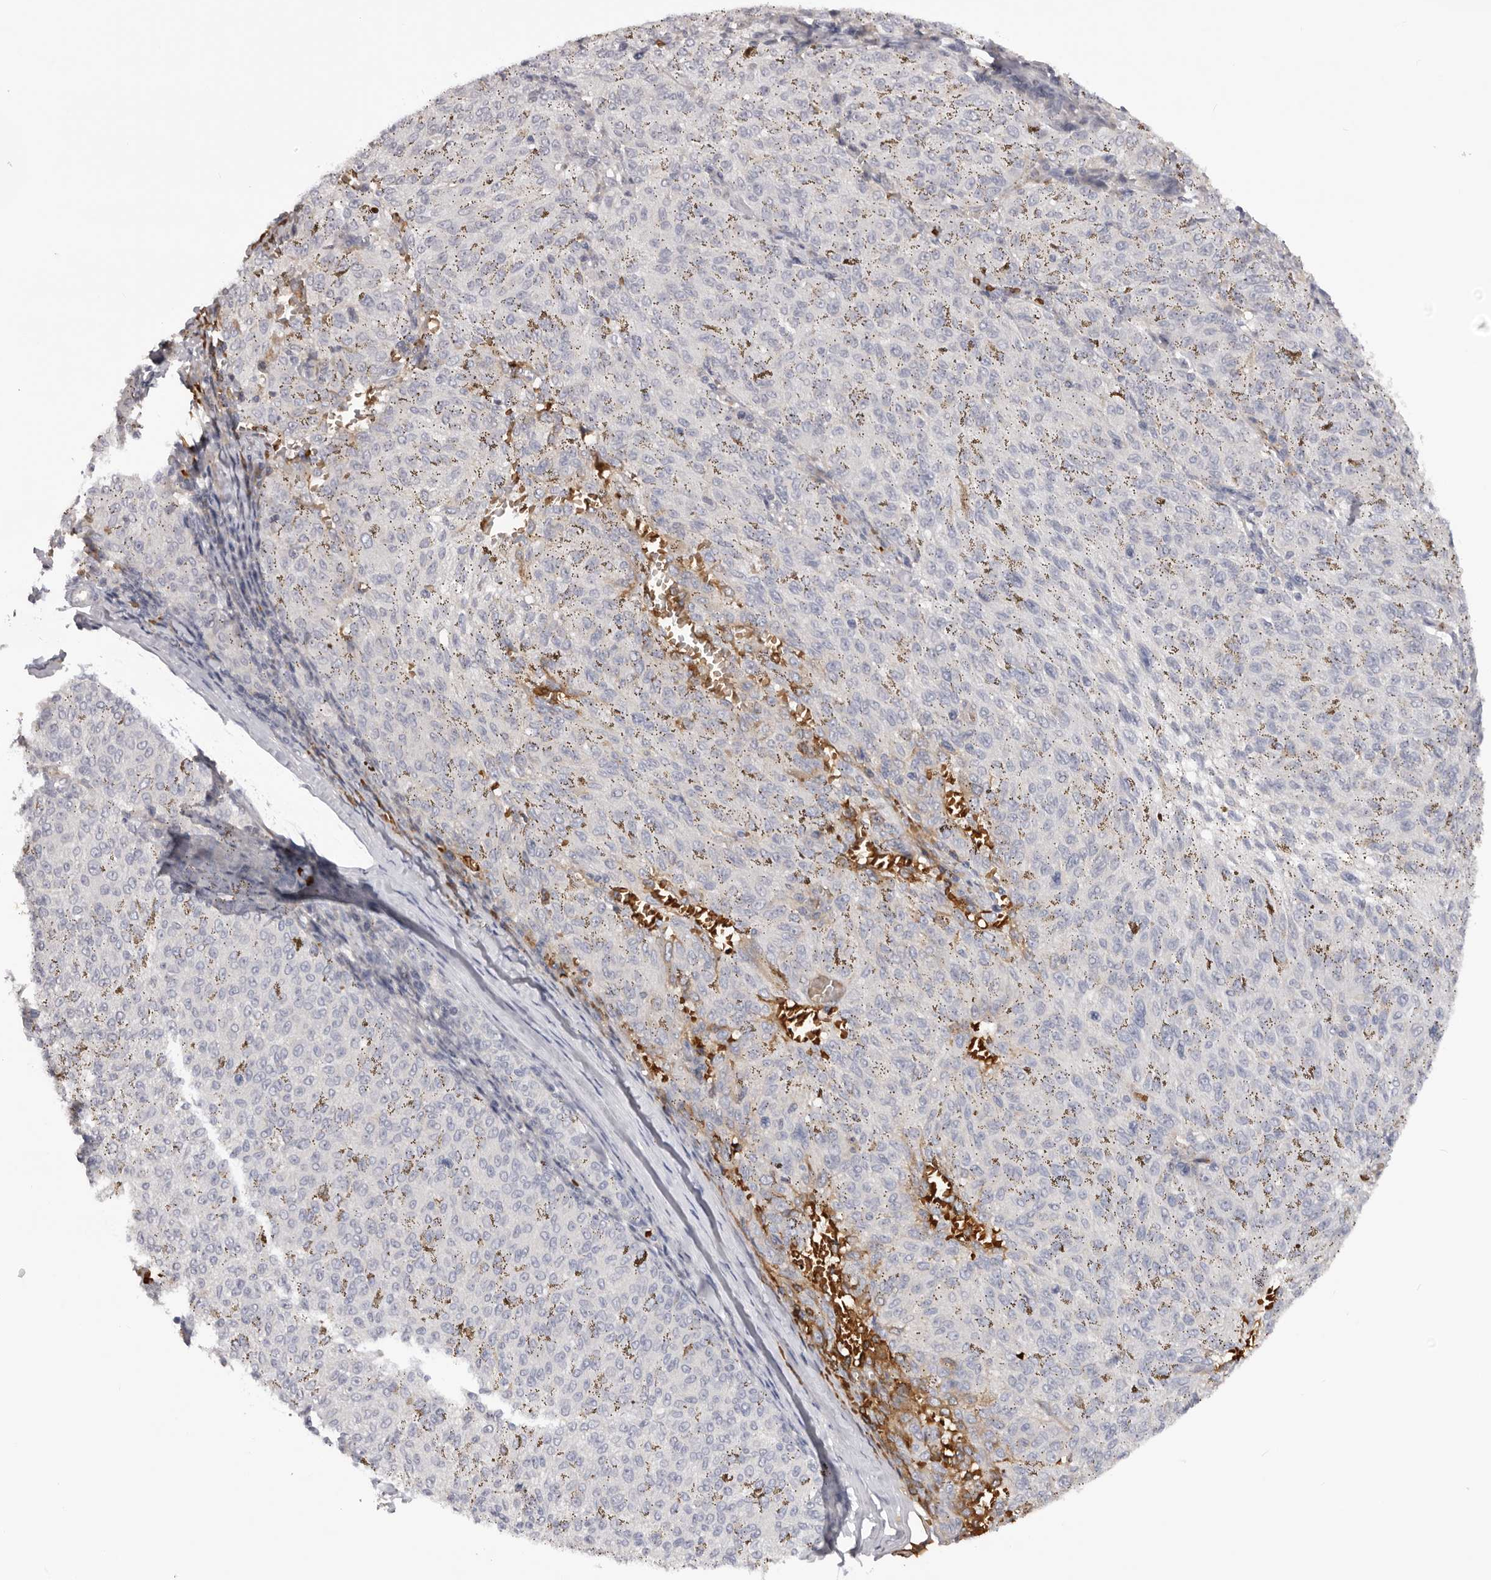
{"staining": {"intensity": "negative", "quantity": "none", "location": "none"}, "tissue": "melanoma", "cell_type": "Tumor cells", "image_type": "cancer", "snomed": [{"axis": "morphology", "description": "Malignant melanoma, NOS"}, {"axis": "topography", "description": "Skin"}], "caption": "This is a histopathology image of immunohistochemistry (IHC) staining of malignant melanoma, which shows no expression in tumor cells.", "gene": "TNR", "patient": {"sex": "female", "age": 72}}